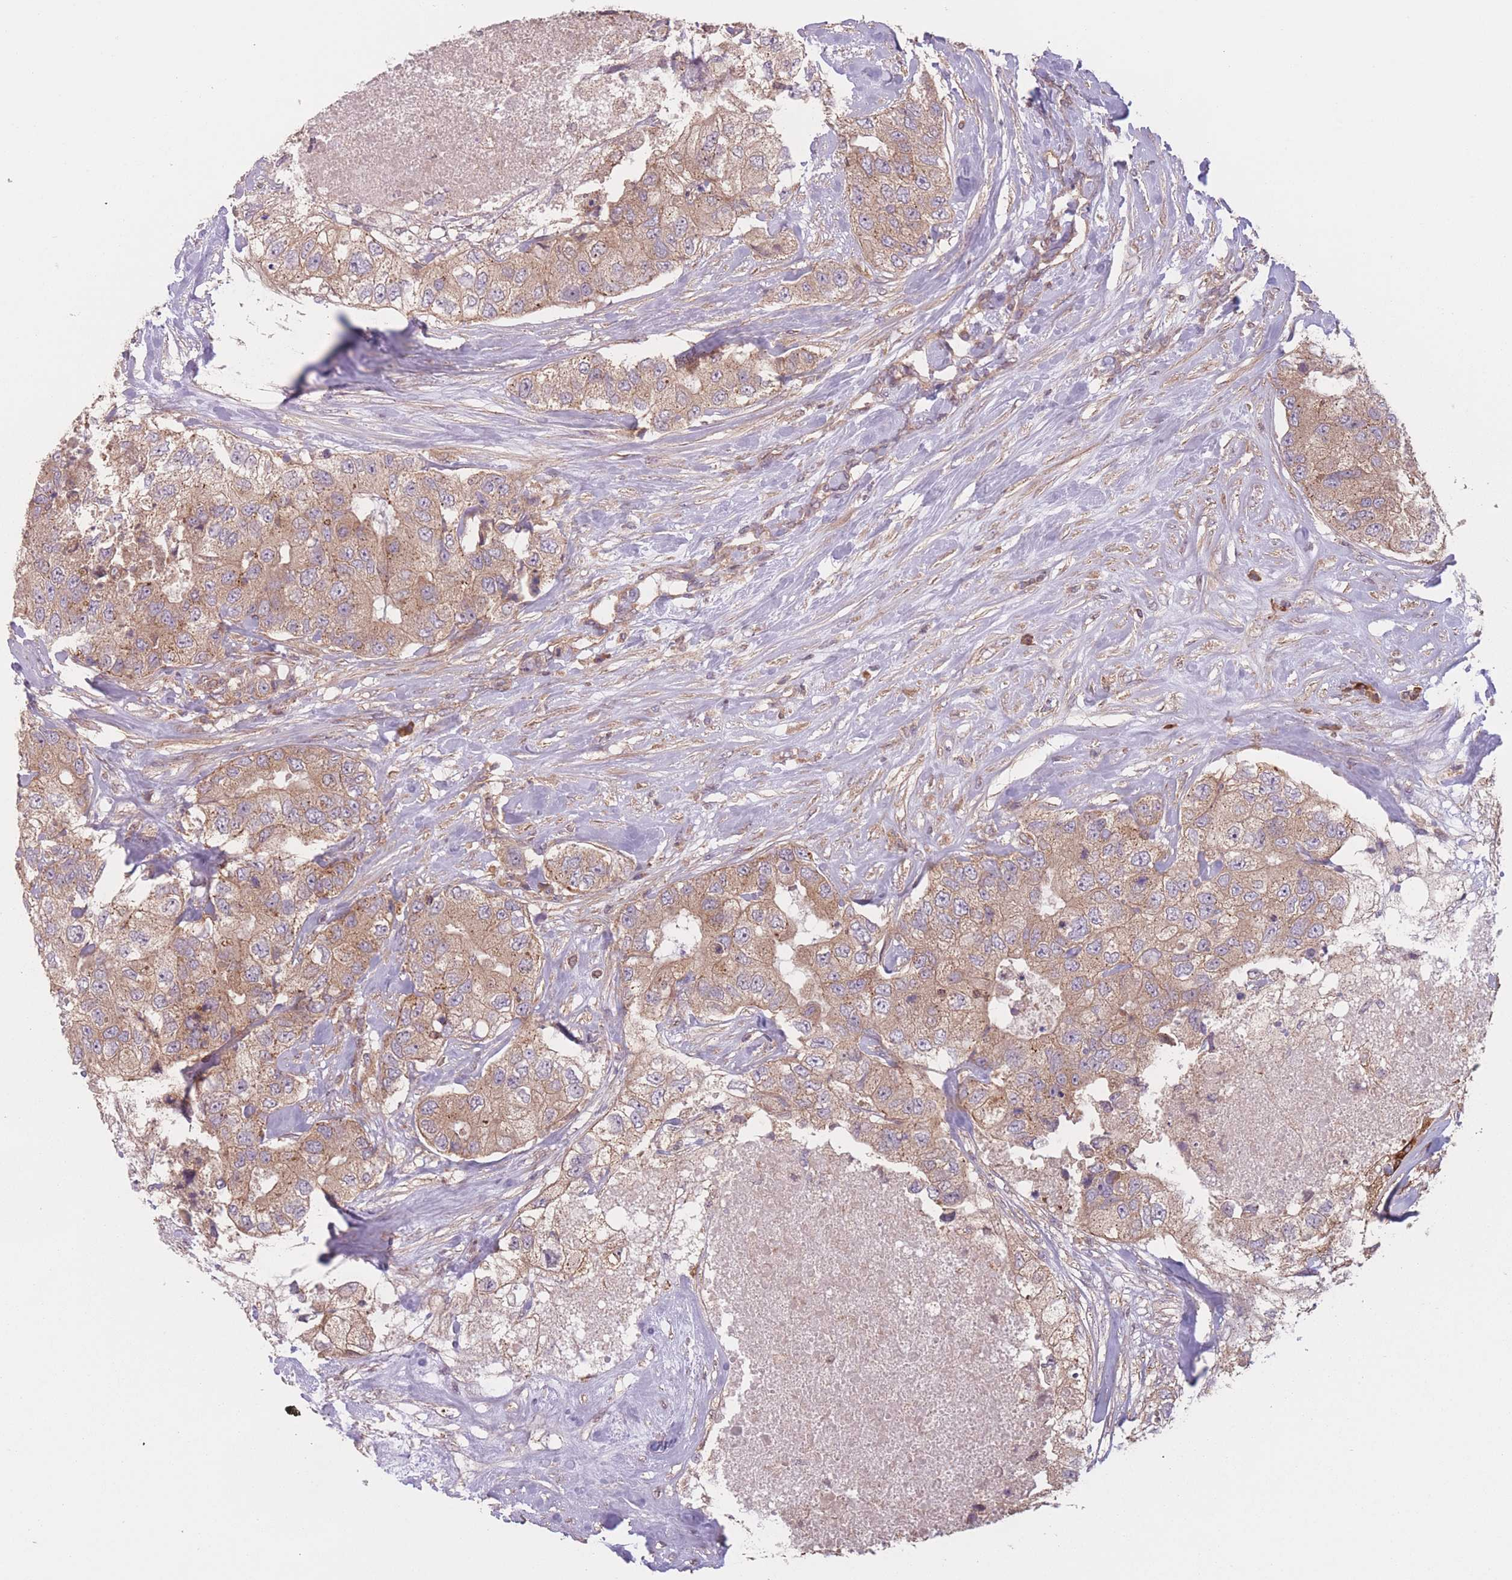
{"staining": {"intensity": "moderate", "quantity": ">75%", "location": "cytoplasmic/membranous"}, "tissue": "breast cancer", "cell_type": "Tumor cells", "image_type": "cancer", "snomed": [{"axis": "morphology", "description": "Duct carcinoma"}, {"axis": "topography", "description": "Breast"}], "caption": "There is medium levels of moderate cytoplasmic/membranous positivity in tumor cells of breast cancer (invasive ductal carcinoma), as demonstrated by immunohistochemical staining (brown color).", "gene": "WASHC2A", "patient": {"sex": "female", "age": 62}}